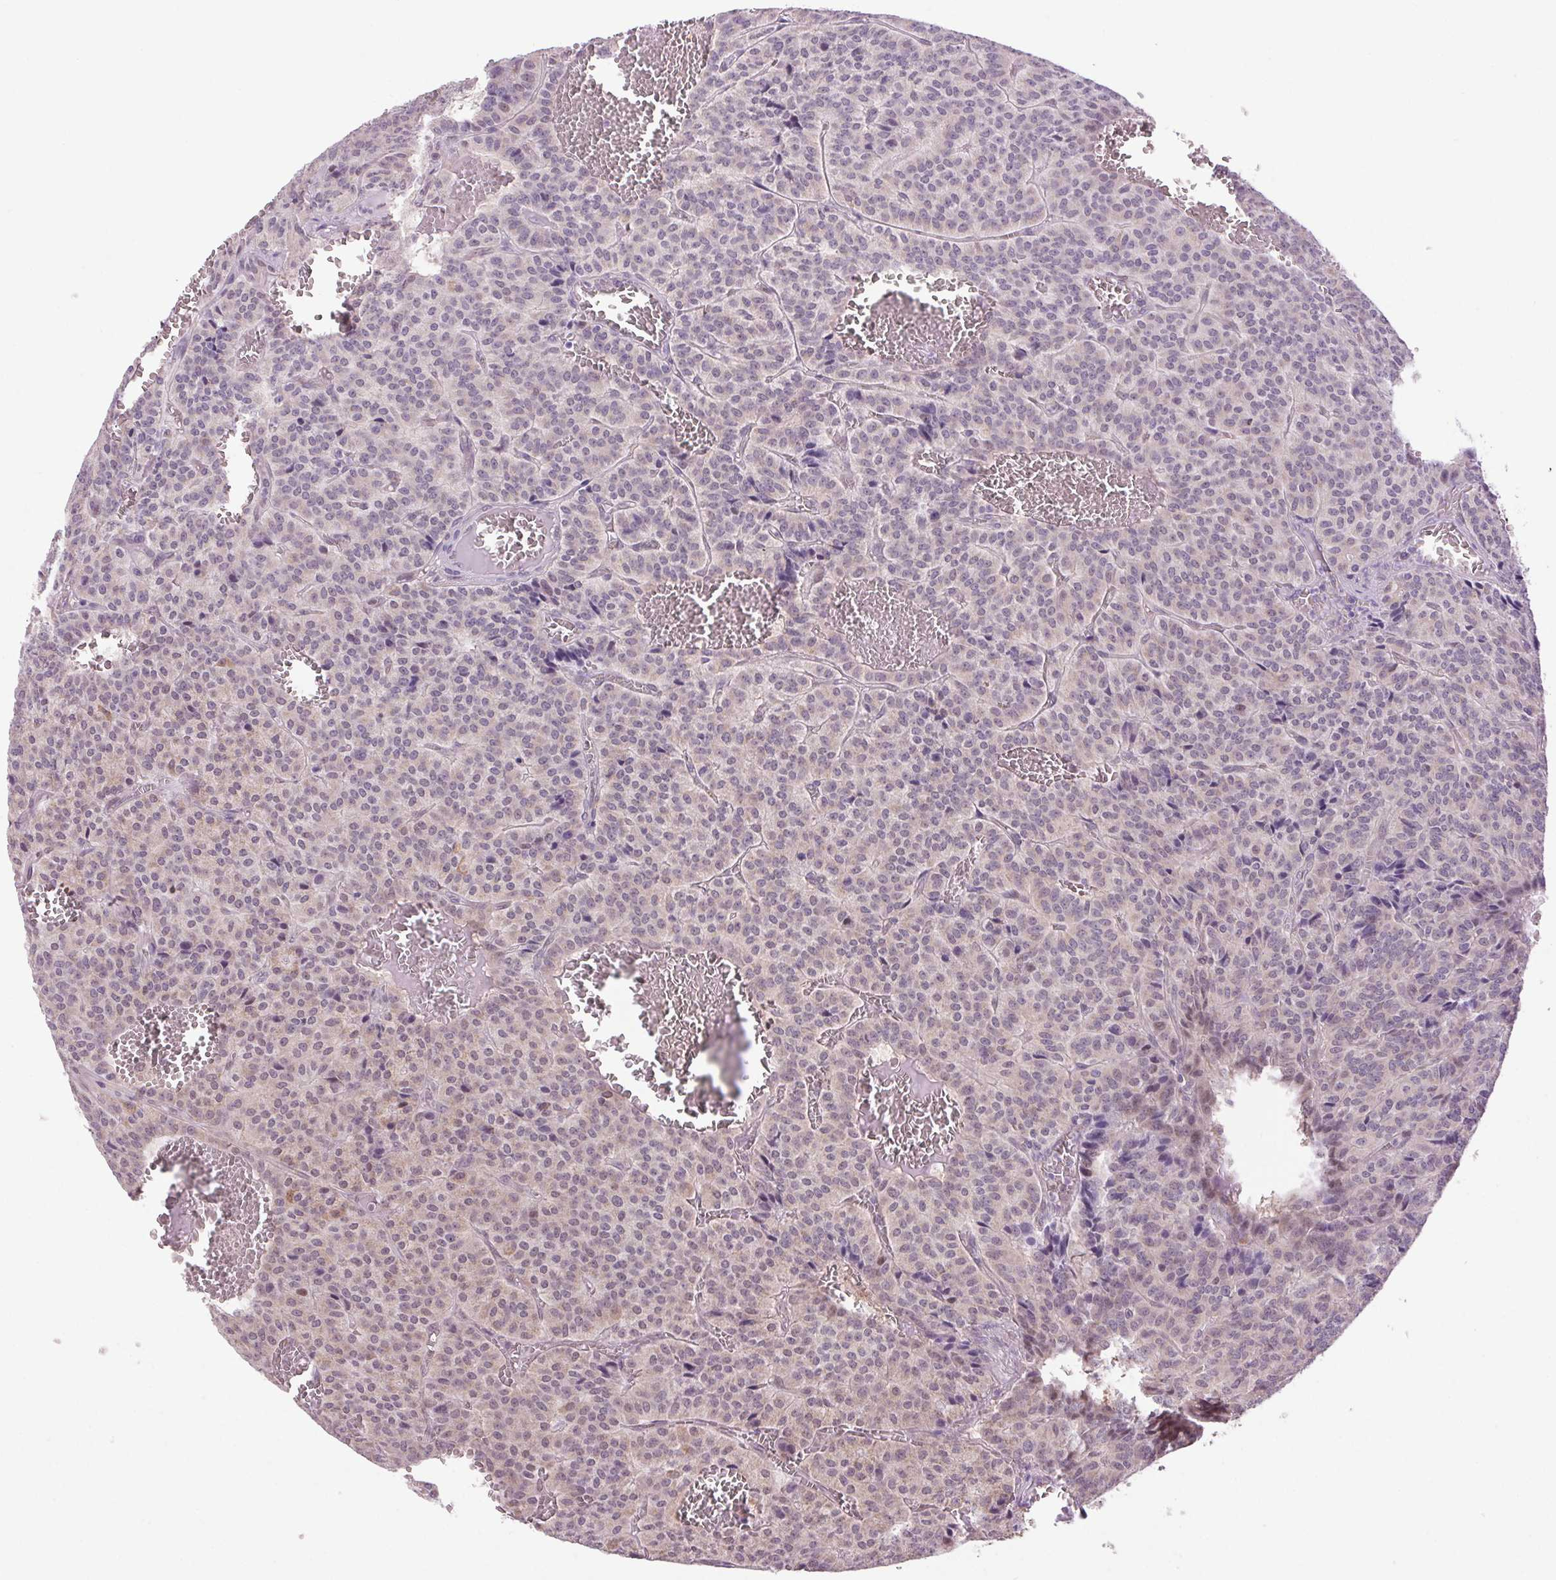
{"staining": {"intensity": "negative", "quantity": "none", "location": "none"}, "tissue": "carcinoid", "cell_type": "Tumor cells", "image_type": "cancer", "snomed": [{"axis": "morphology", "description": "Carcinoid, malignant, NOS"}, {"axis": "topography", "description": "Lung"}], "caption": "This photomicrograph is of carcinoid stained with immunohistochemistry (IHC) to label a protein in brown with the nuclei are counter-stained blue. There is no staining in tumor cells.", "gene": "AKR1E2", "patient": {"sex": "male", "age": 70}}